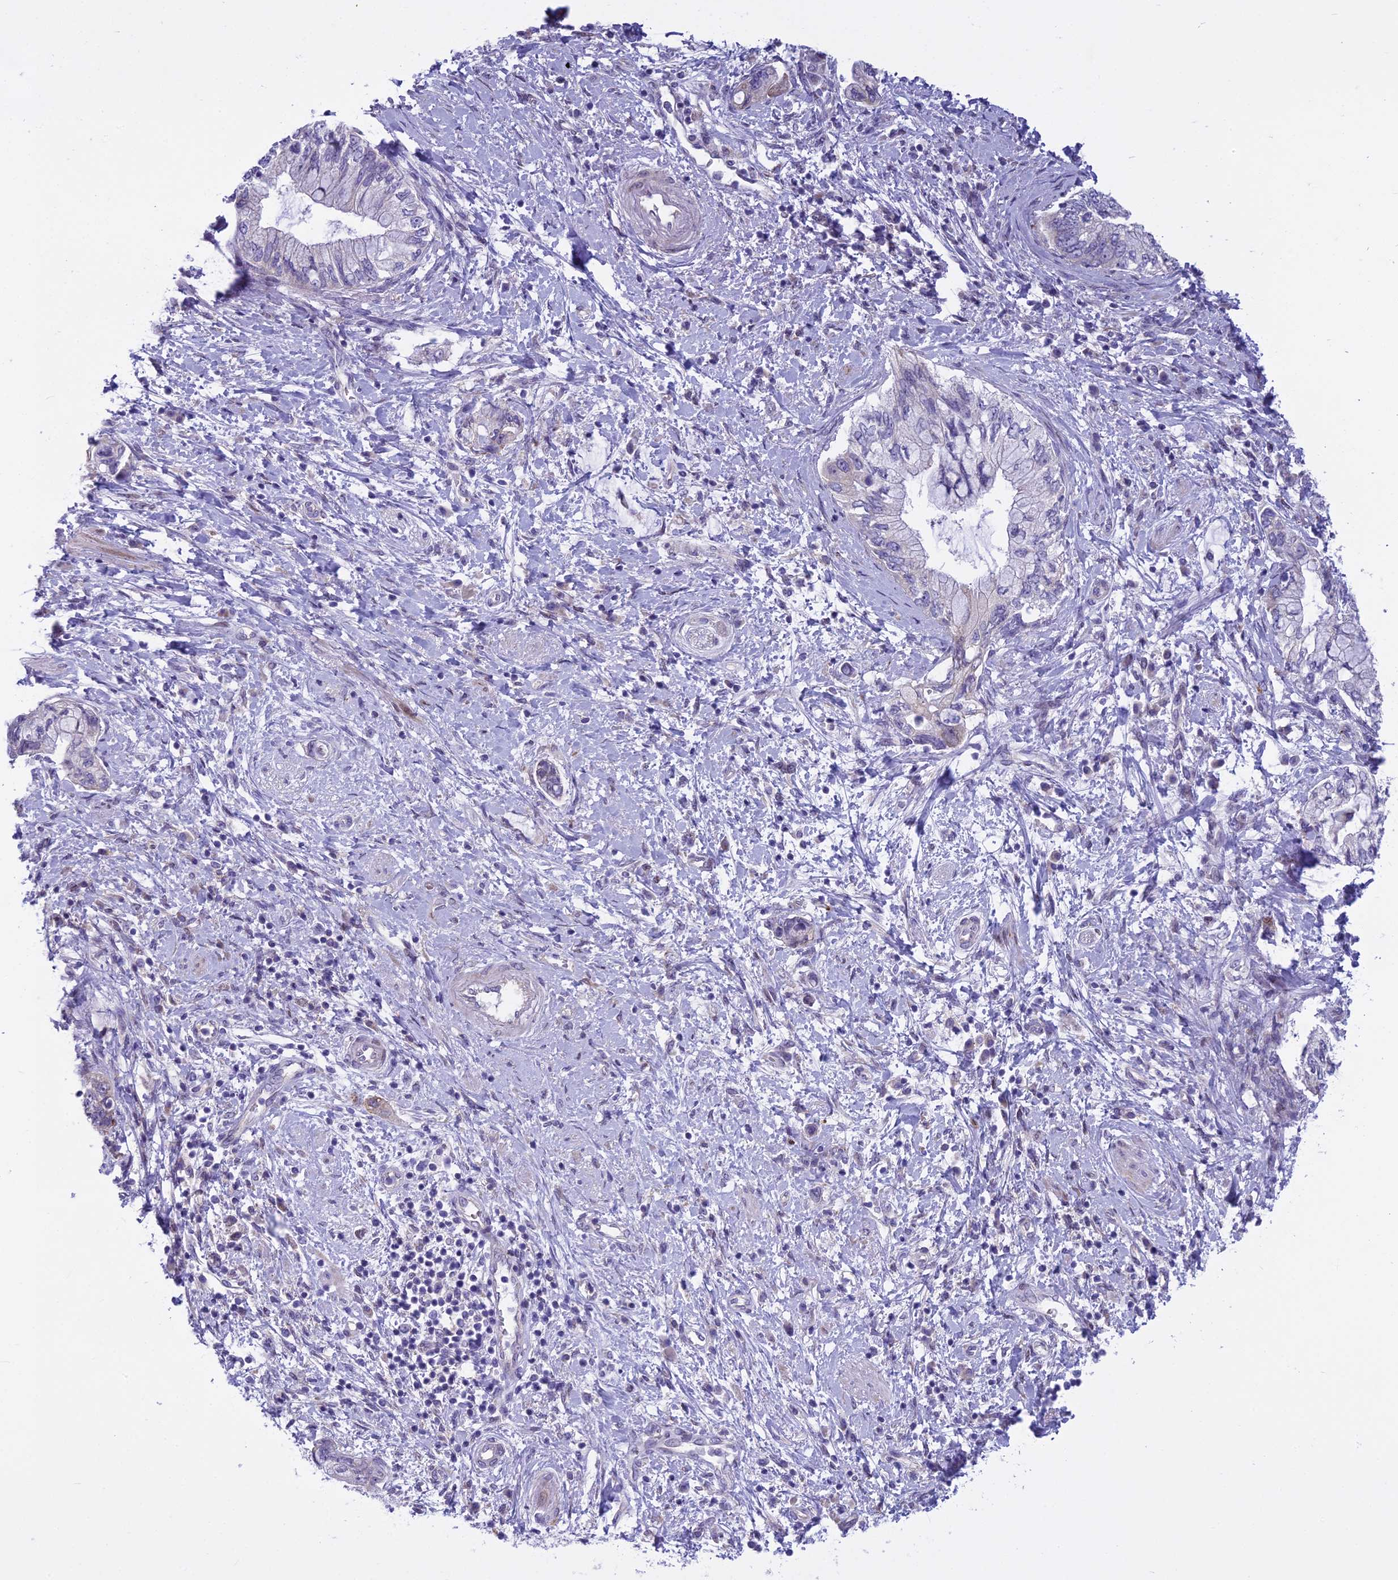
{"staining": {"intensity": "negative", "quantity": "none", "location": "none"}, "tissue": "pancreatic cancer", "cell_type": "Tumor cells", "image_type": "cancer", "snomed": [{"axis": "morphology", "description": "Adenocarcinoma, NOS"}, {"axis": "topography", "description": "Pancreas"}], "caption": "DAB immunohistochemical staining of human adenocarcinoma (pancreatic) demonstrates no significant positivity in tumor cells.", "gene": "PCDHB14", "patient": {"sex": "female", "age": 73}}